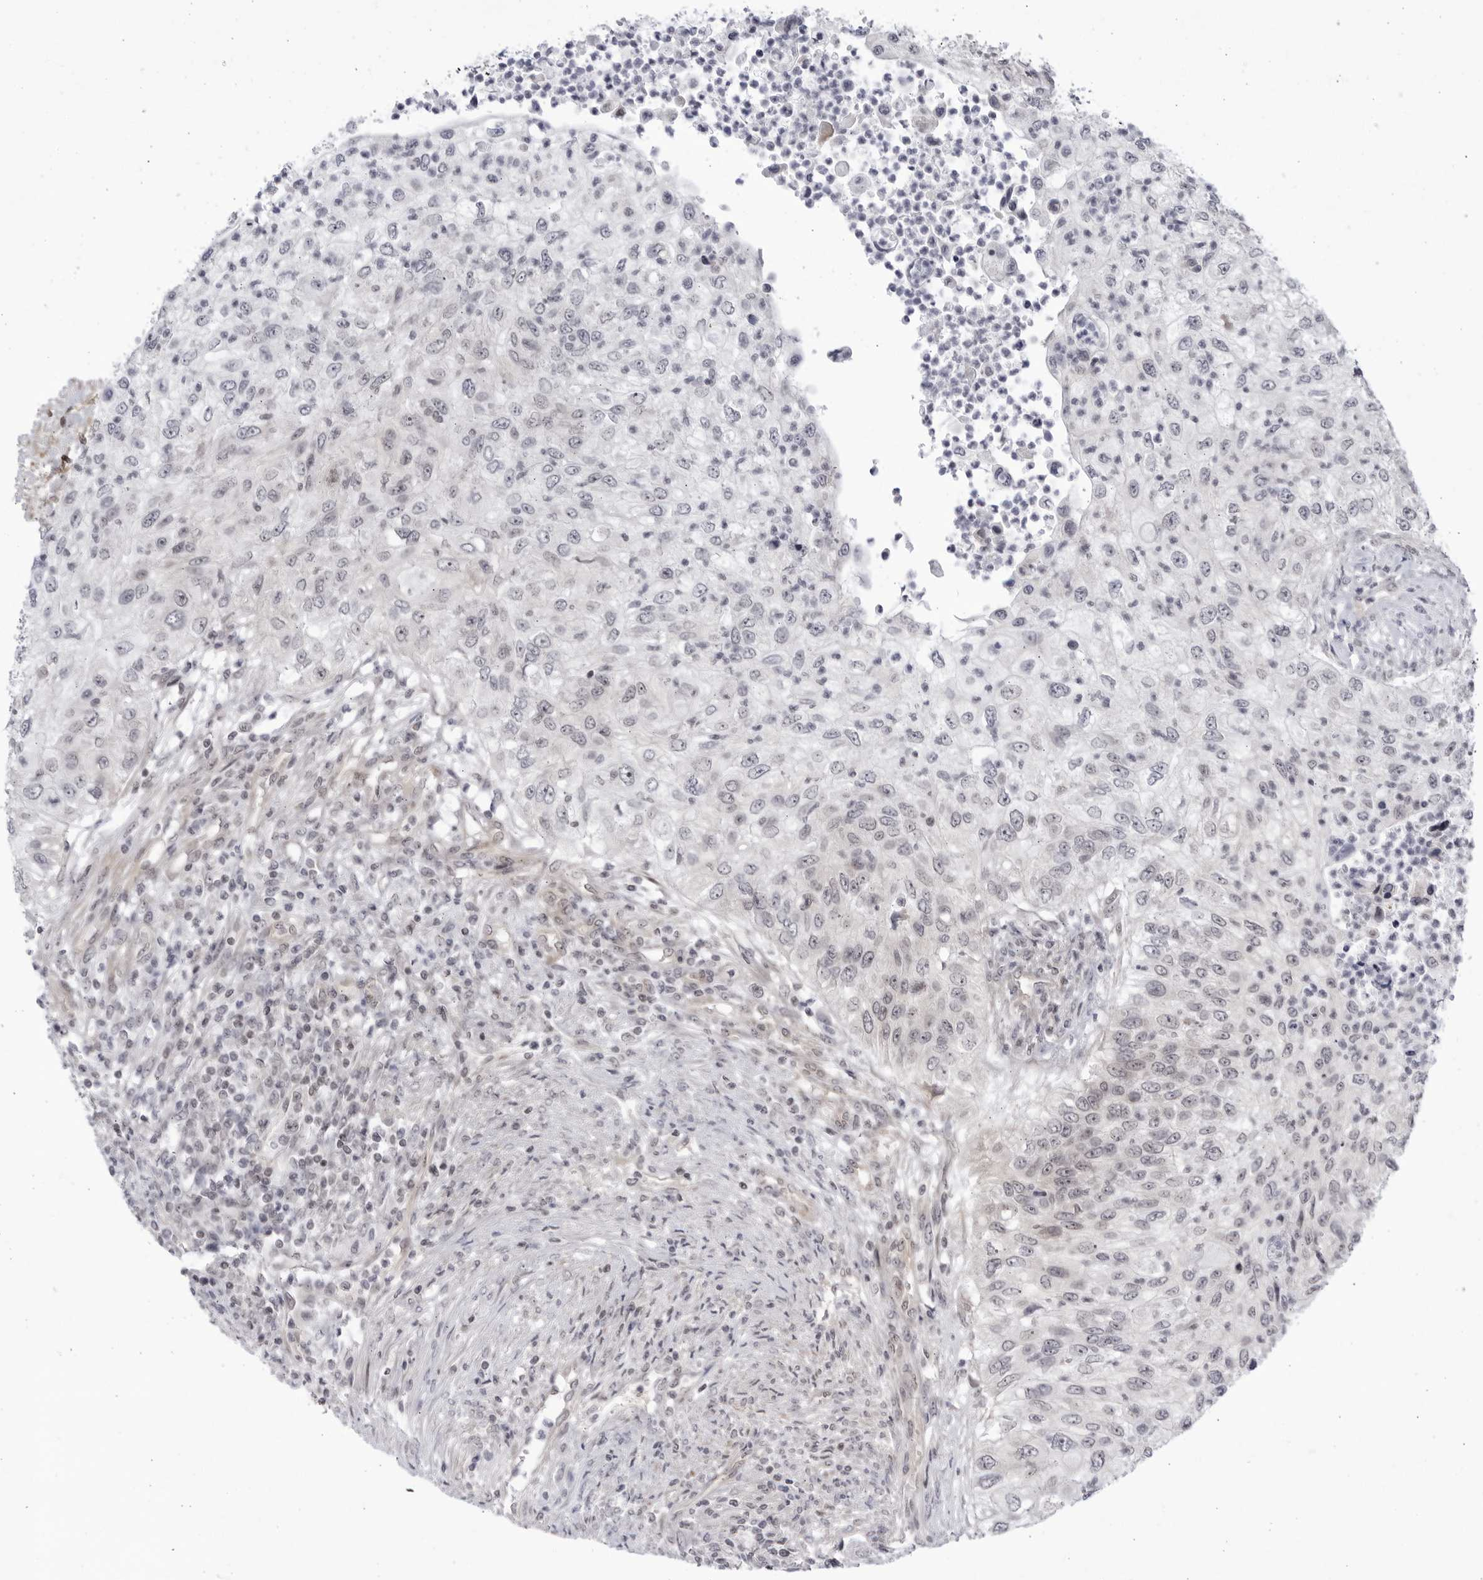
{"staining": {"intensity": "negative", "quantity": "none", "location": "none"}, "tissue": "urothelial cancer", "cell_type": "Tumor cells", "image_type": "cancer", "snomed": [{"axis": "morphology", "description": "Urothelial carcinoma, High grade"}, {"axis": "topography", "description": "Urinary bladder"}], "caption": "This is an IHC micrograph of high-grade urothelial carcinoma. There is no positivity in tumor cells.", "gene": "CNBD1", "patient": {"sex": "female", "age": 60}}